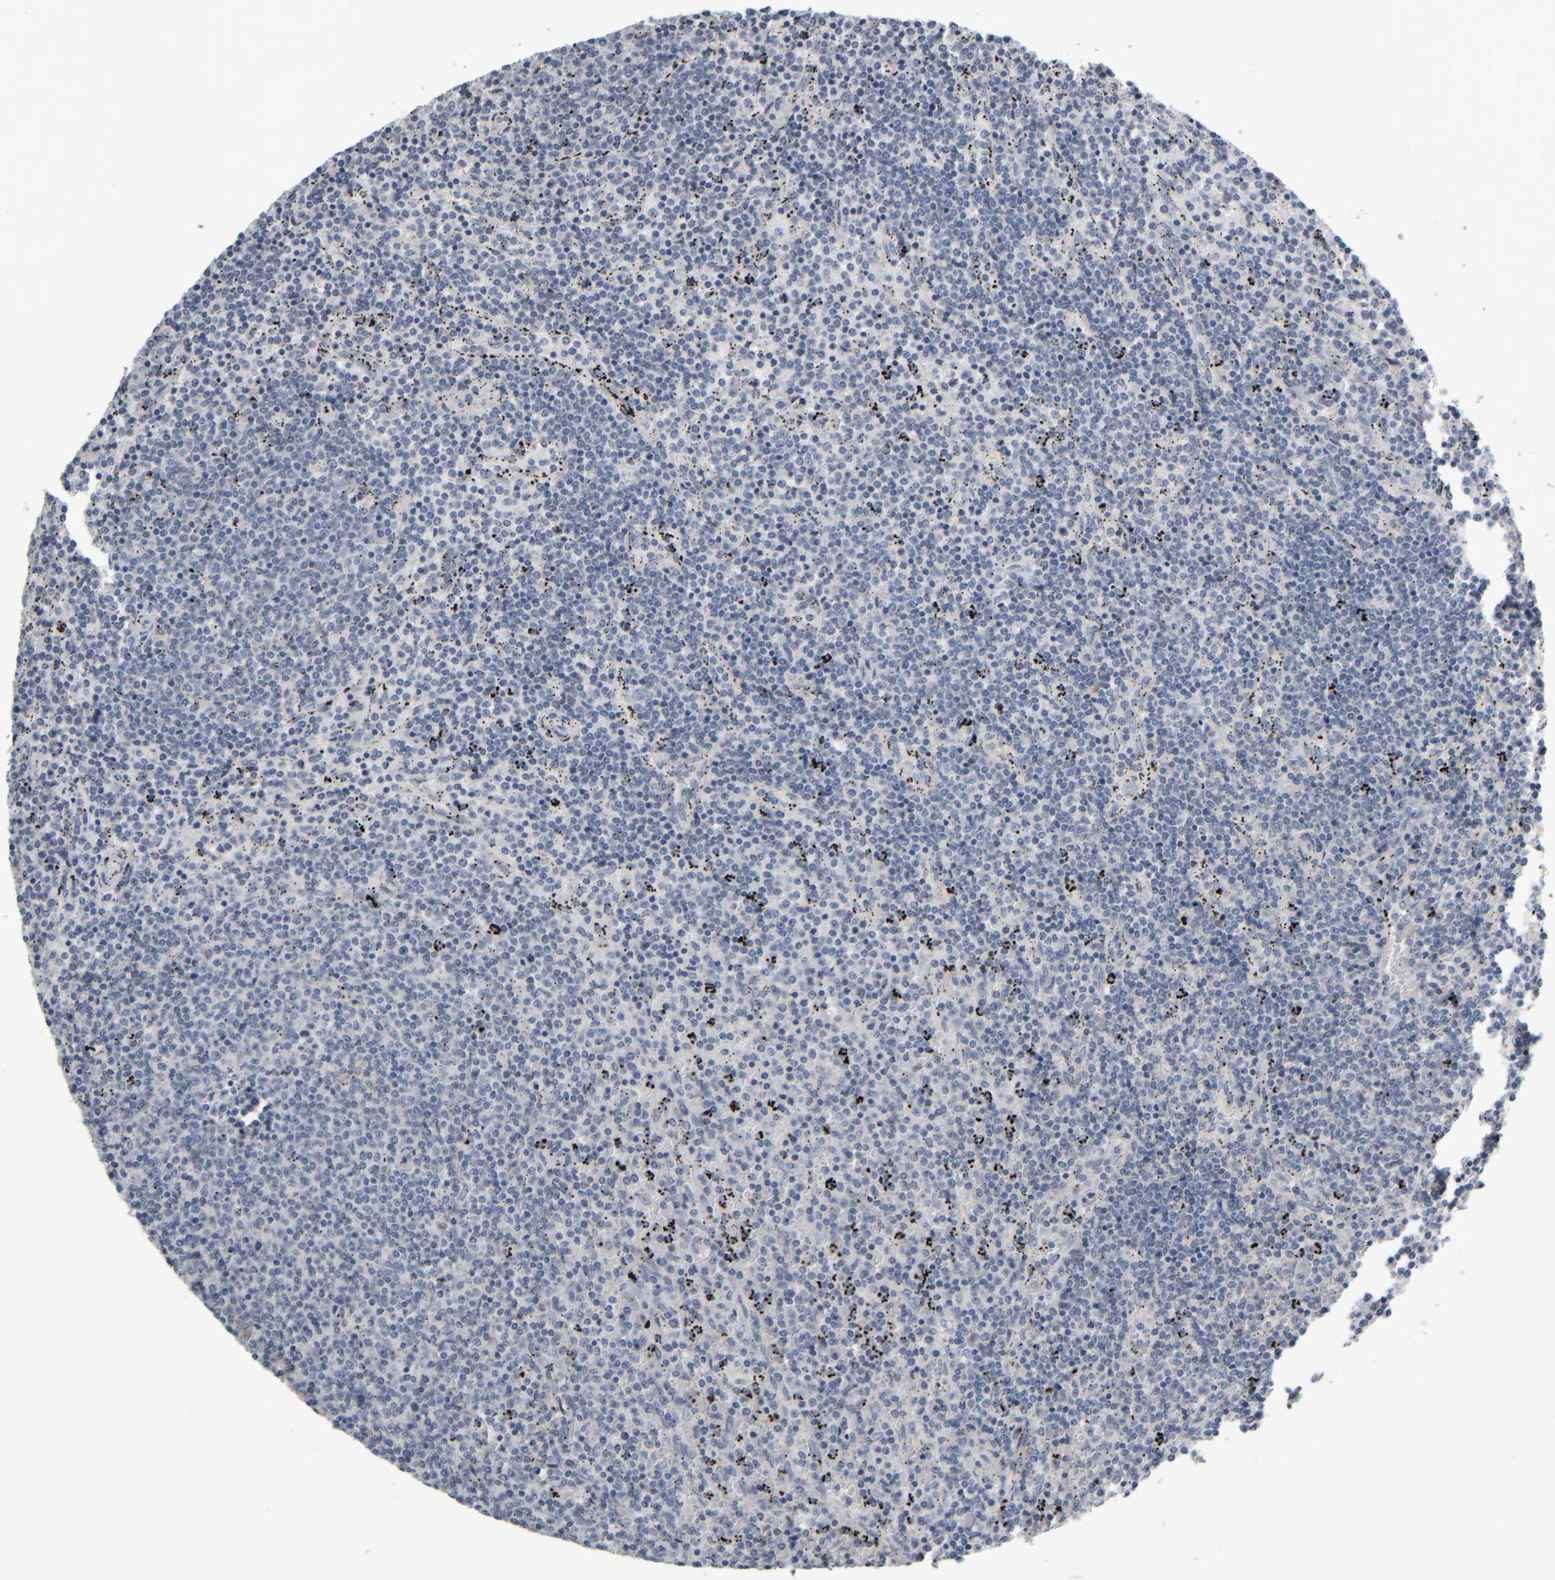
{"staining": {"intensity": "negative", "quantity": "none", "location": "none"}, "tissue": "lymphoma", "cell_type": "Tumor cells", "image_type": "cancer", "snomed": [{"axis": "morphology", "description": "Malignant lymphoma, non-Hodgkin's type, Low grade"}, {"axis": "topography", "description": "Spleen"}], "caption": "Immunohistochemistry histopathology image of neoplastic tissue: human lymphoma stained with DAB shows no significant protein staining in tumor cells.", "gene": "COL14A1", "patient": {"sex": "female", "age": 50}}